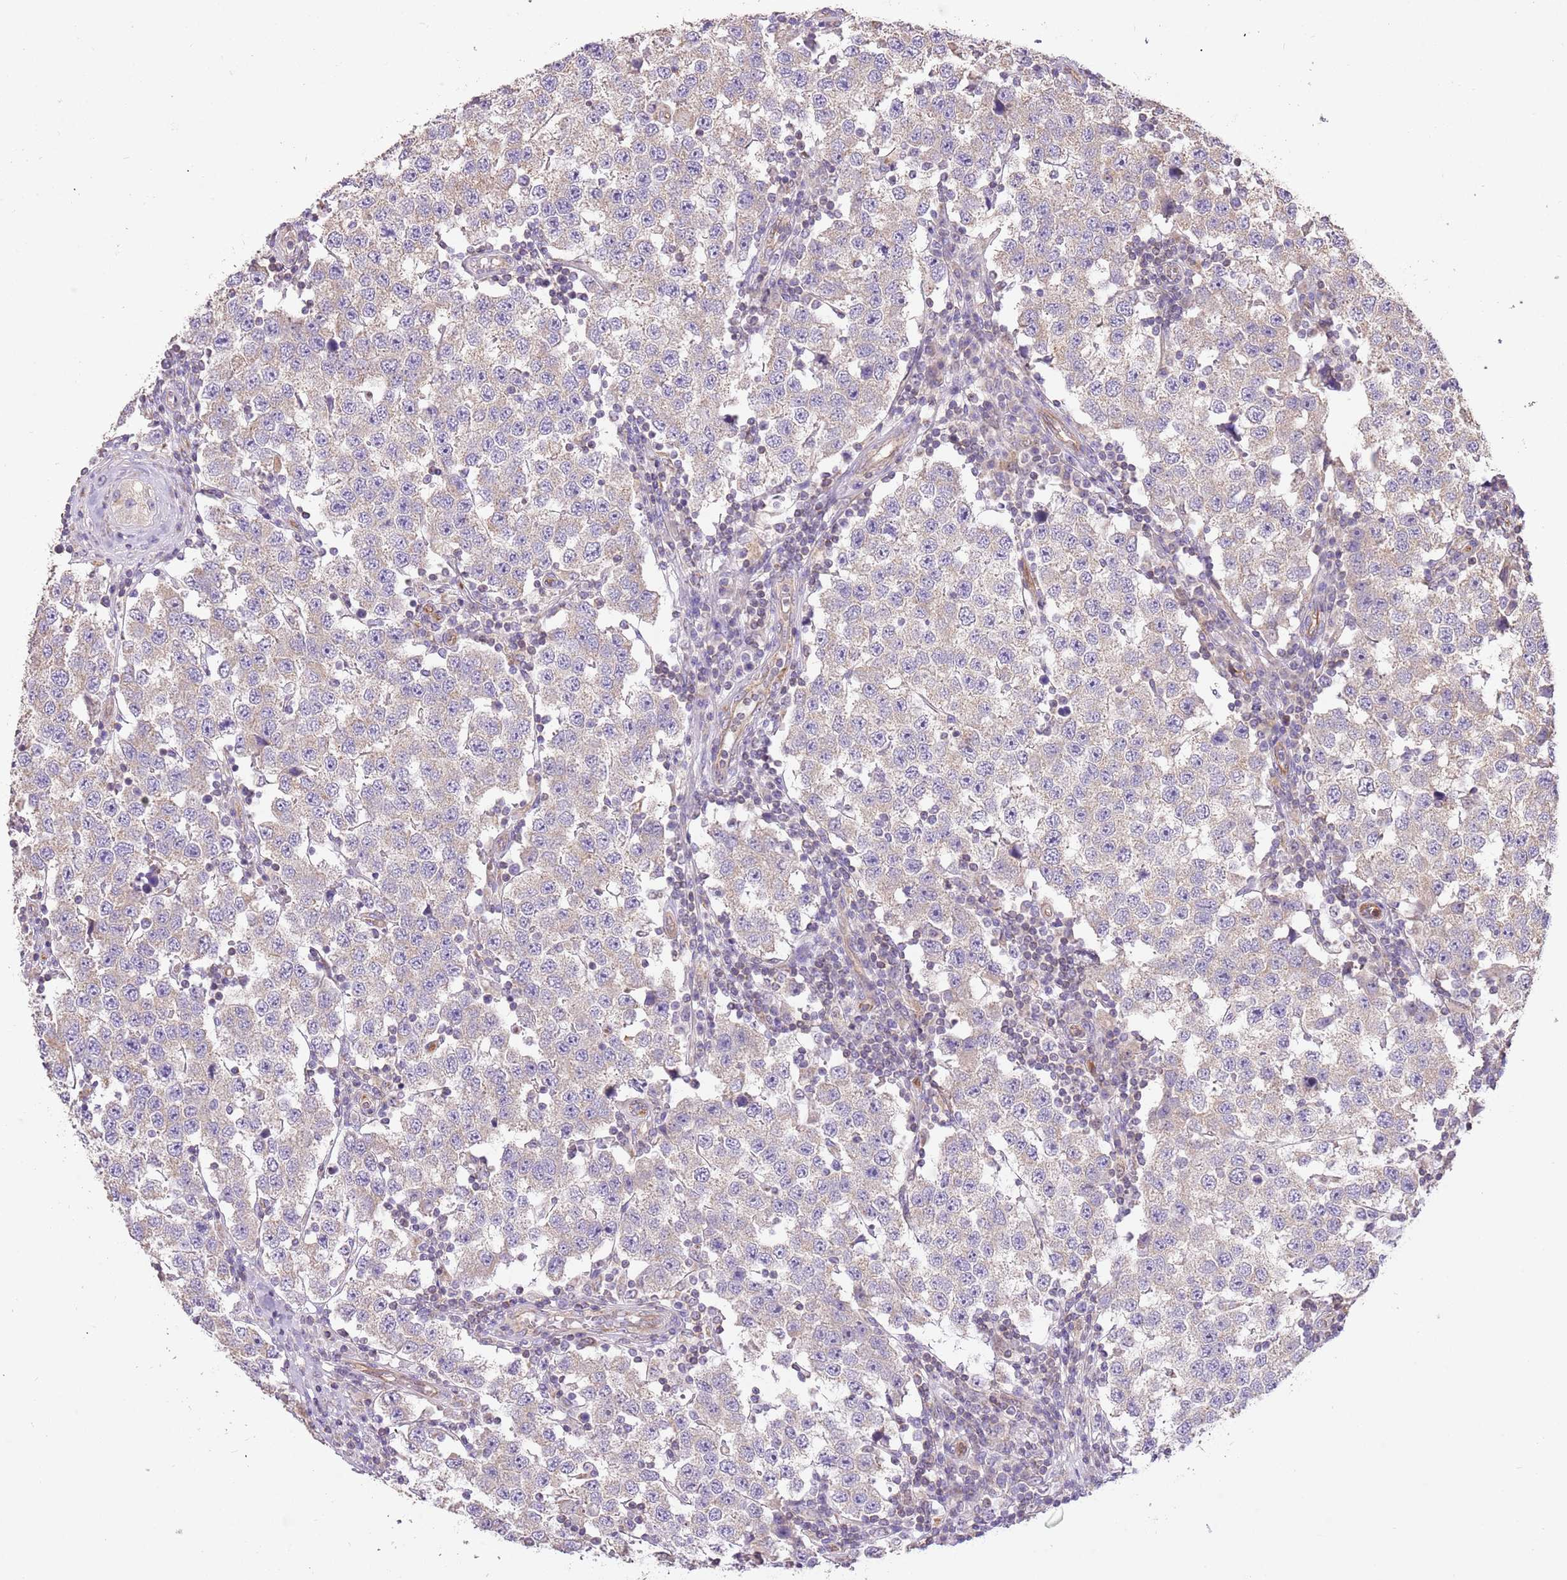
{"staining": {"intensity": "negative", "quantity": "none", "location": "none"}, "tissue": "testis cancer", "cell_type": "Tumor cells", "image_type": "cancer", "snomed": [{"axis": "morphology", "description": "Seminoma, NOS"}, {"axis": "topography", "description": "Testis"}], "caption": "Immunohistochemical staining of seminoma (testis) exhibits no significant staining in tumor cells. (Stains: DAB IHC with hematoxylin counter stain, Microscopy: brightfield microscopy at high magnification).", "gene": "DOCK9", "patient": {"sex": "male", "age": 34}}